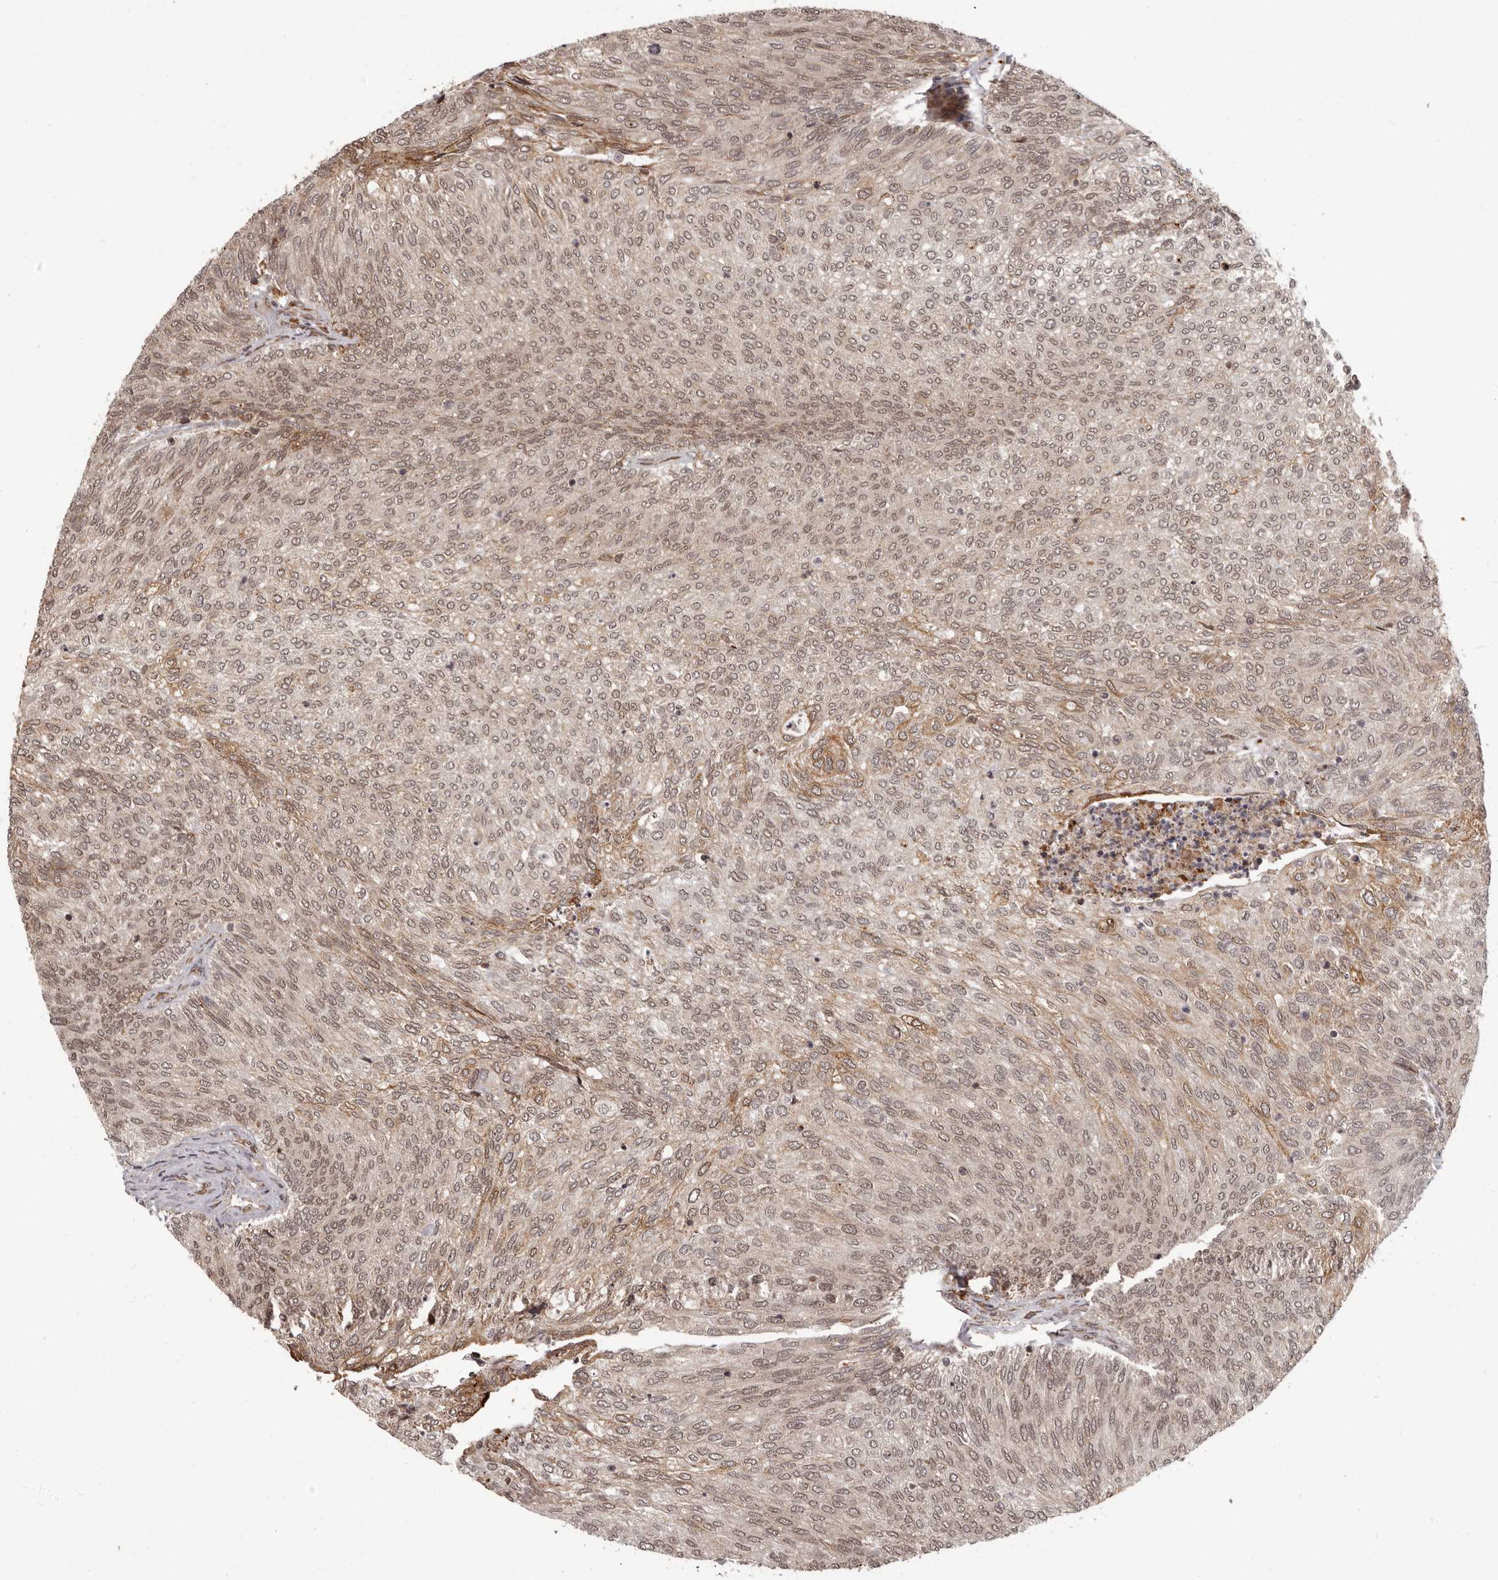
{"staining": {"intensity": "moderate", "quantity": ">75%", "location": "nuclear"}, "tissue": "urothelial cancer", "cell_type": "Tumor cells", "image_type": "cancer", "snomed": [{"axis": "morphology", "description": "Urothelial carcinoma, Low grade"}, {"axis": "topography", "description": "Urinary bladder"}], "caption": "High-magnification brightfield microscopy of urothelial carcinoma (low-grade) stained with DAB (brown) and counterstained with hematoxylin (blue). tumor cells exhibit moderate nuclear positivity is present in approximately>75% of cells.", "gene": "IL32", "patient": {"sex": "female", "age": 79}}